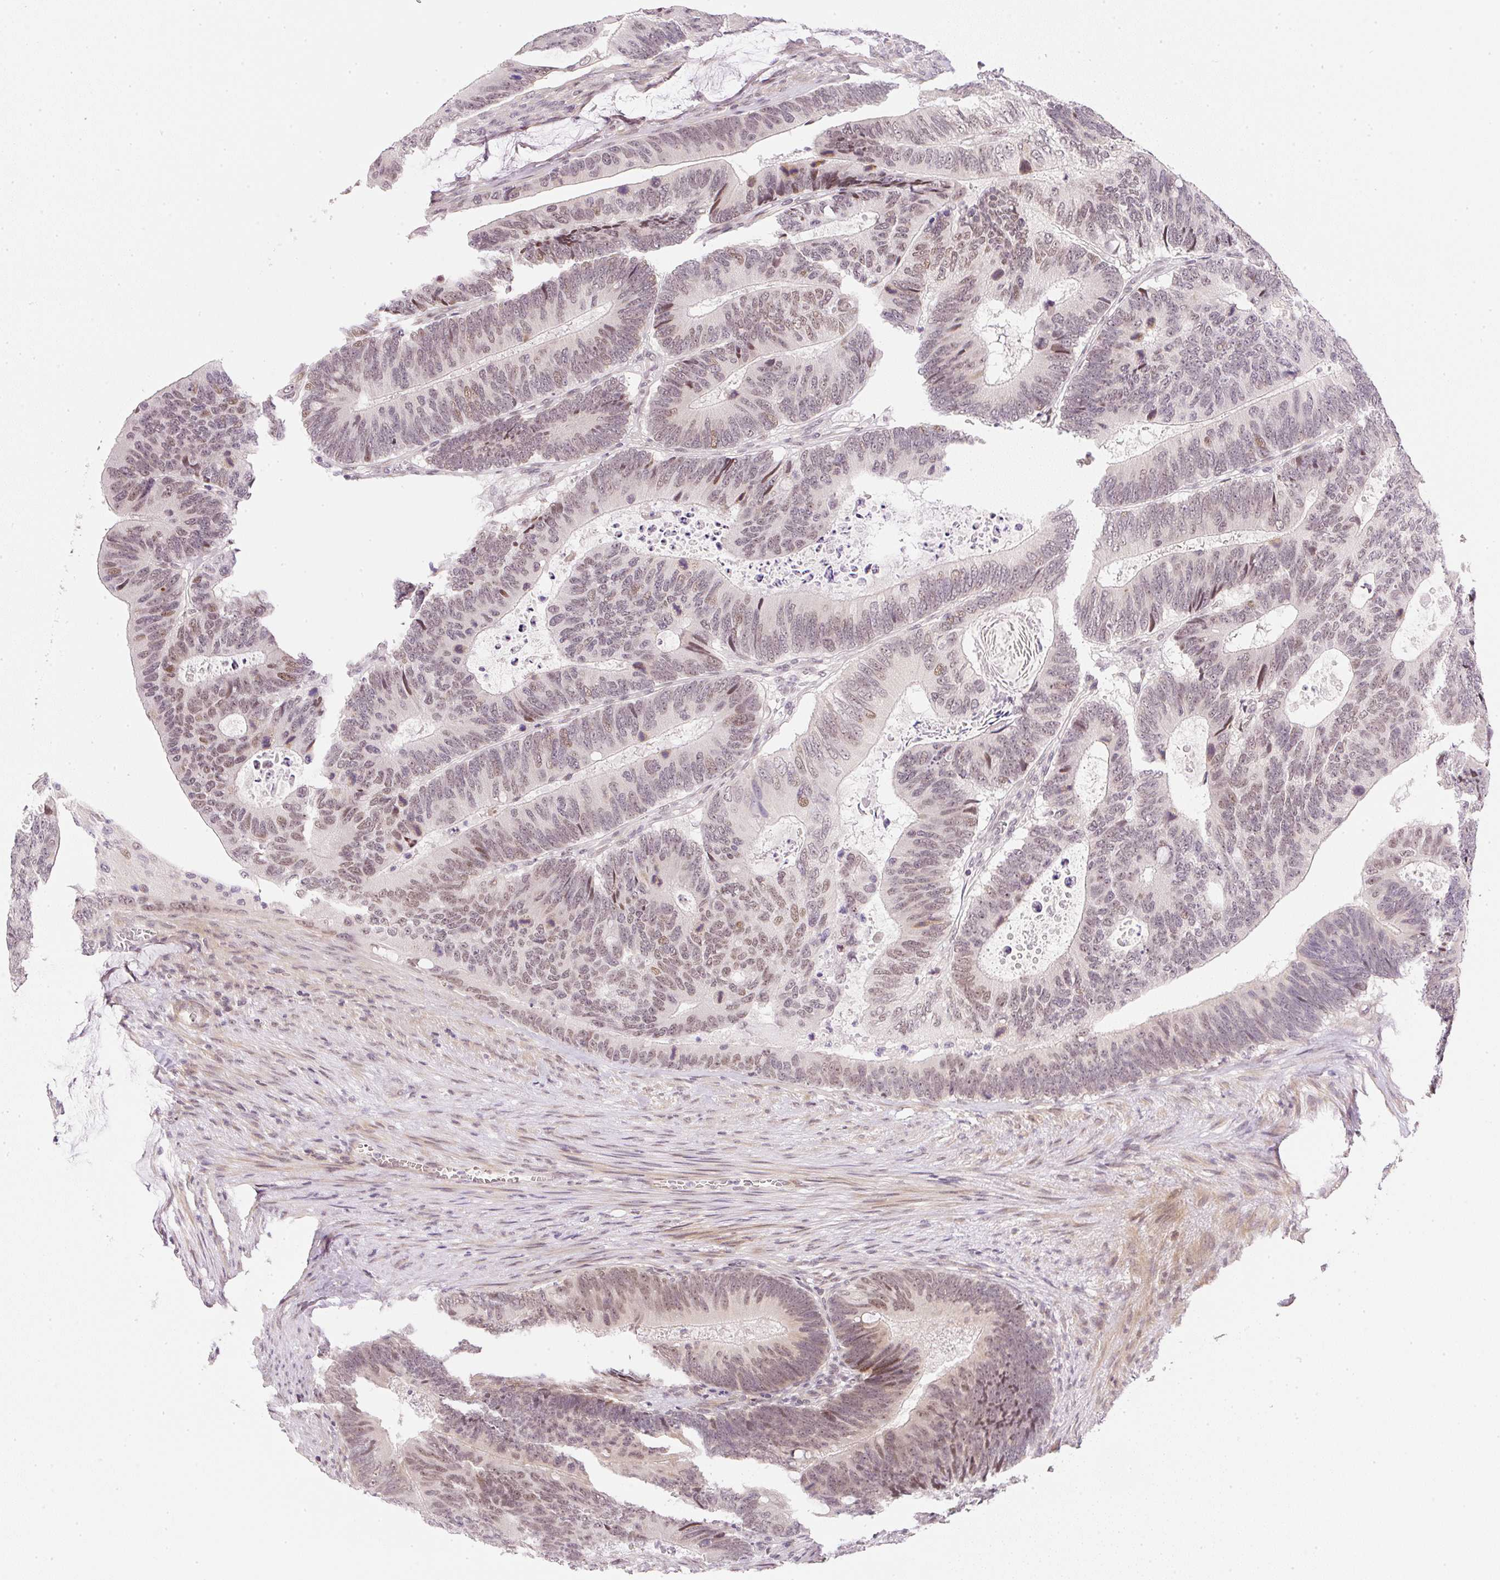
{"staining": {"intensity": "moderate", "quantity": "25%-75%", "location": "nuclear"}, "tissue": "colorectal cancer", "cell_type": "Tumor cells", "image_type": "cancer", "snomed": [{"axis": "morphology", "description": "Adenocarcinoma, NOS"}, {"axis": "topography", "description": "Colon"}], "caption": "Colorectal cancer (adenocarcinoma) stained with IHC displays moderate nuclear expression in approximately 25%-75% of tumor cells.", "gene": "DPPA4", "patient": {"sex": "male", "age": 62}}